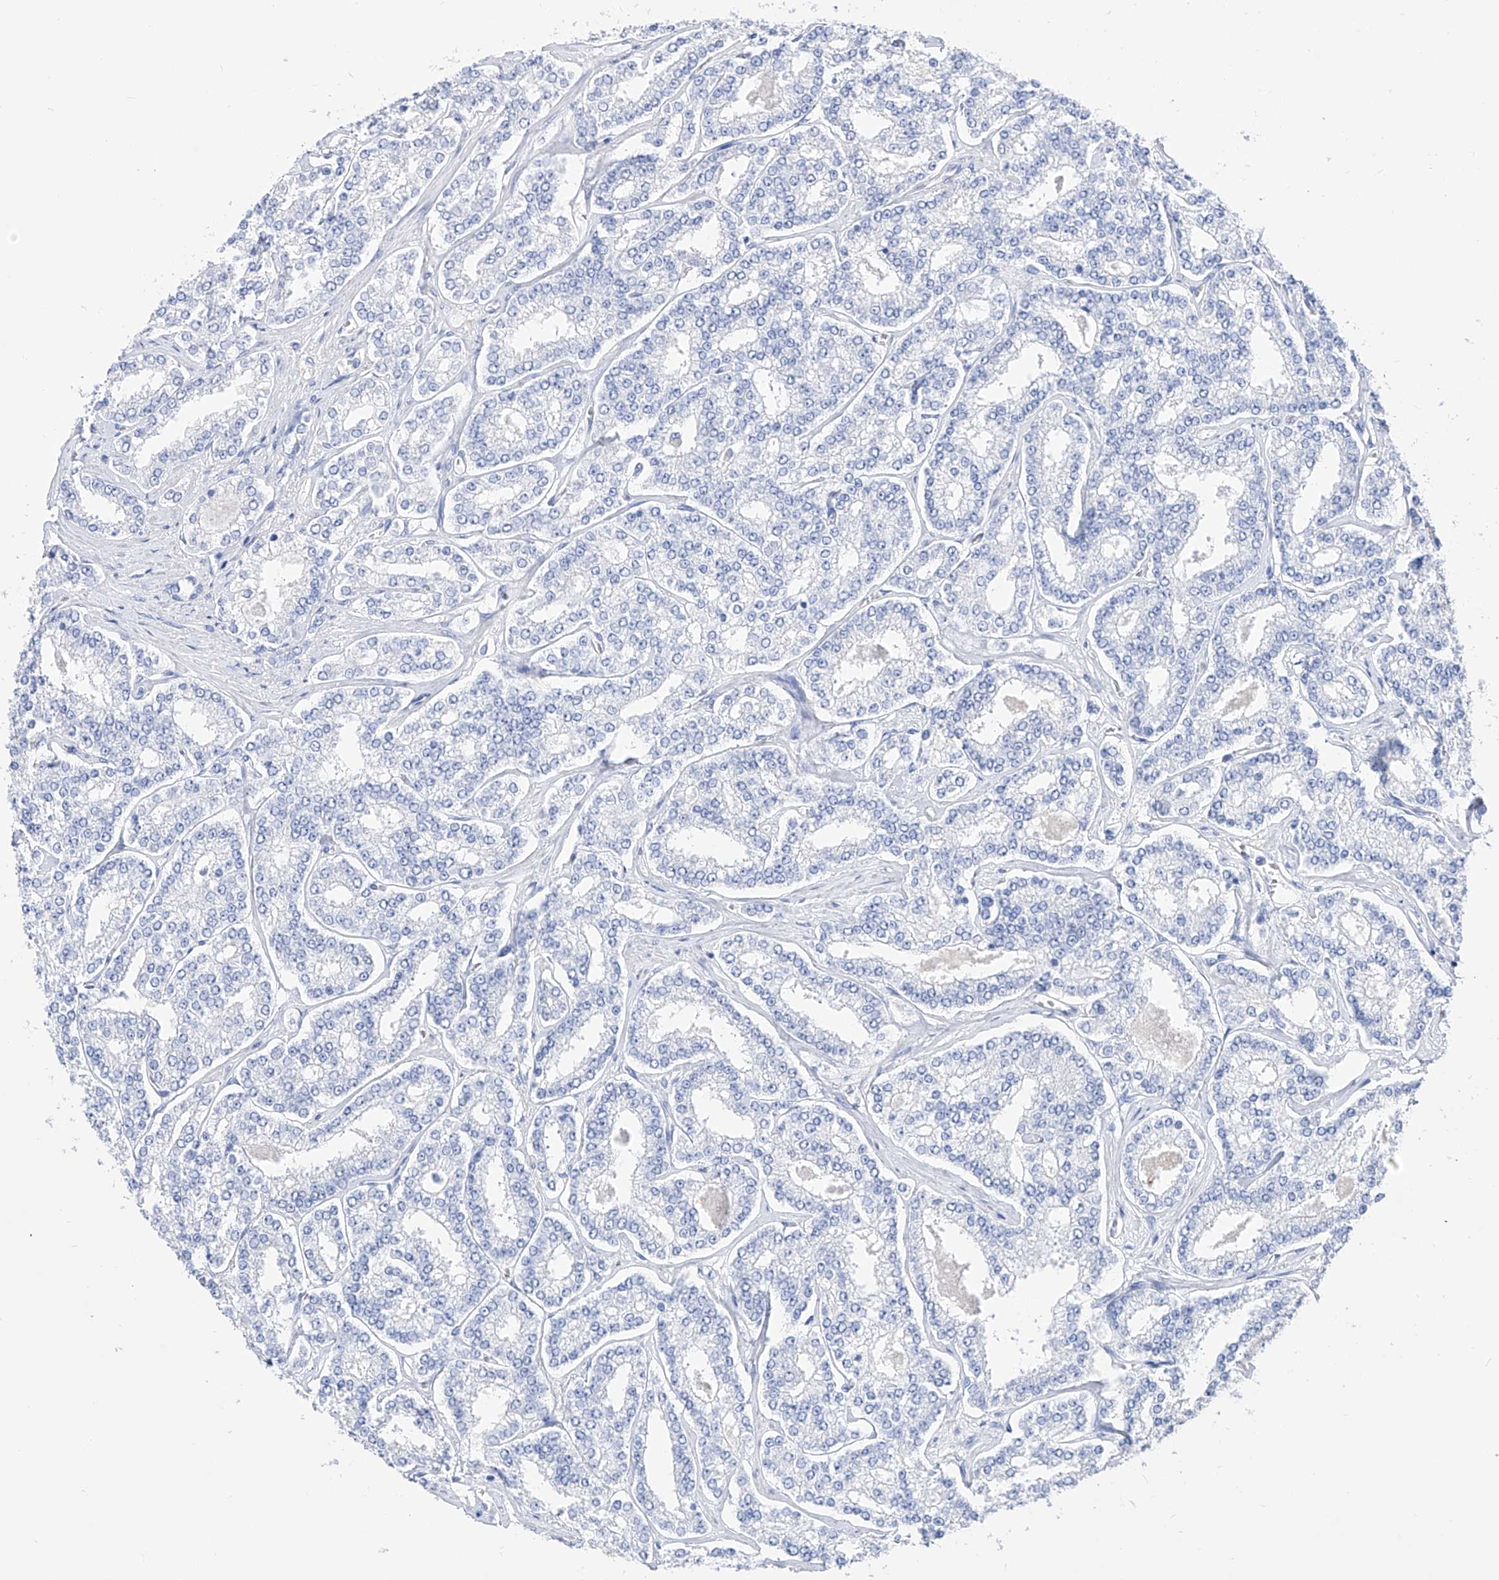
{"staining": {"intensity": "negative", "quantity": "none", "location": "none"}, "tissue": "prostate cancer", "cell_type": "Tumor cells", "image_type": "cancer", "snomed": [{"axis": "morphology", "description": "Normal tissue, NOS"}, {"axis": "morphology", "description": "Adenocarcinoma, High grade"}, {"axis": "topography", "description": "Prostate"}], "caption": "High power microscopy image of an immunohistochemistry histopathology image of prostate adenocarcinoma (high-grade), revealing no significant positivity in tumor cells.", "gene": "ZNF653", "patient": {"sex": "male", "age": 83}}